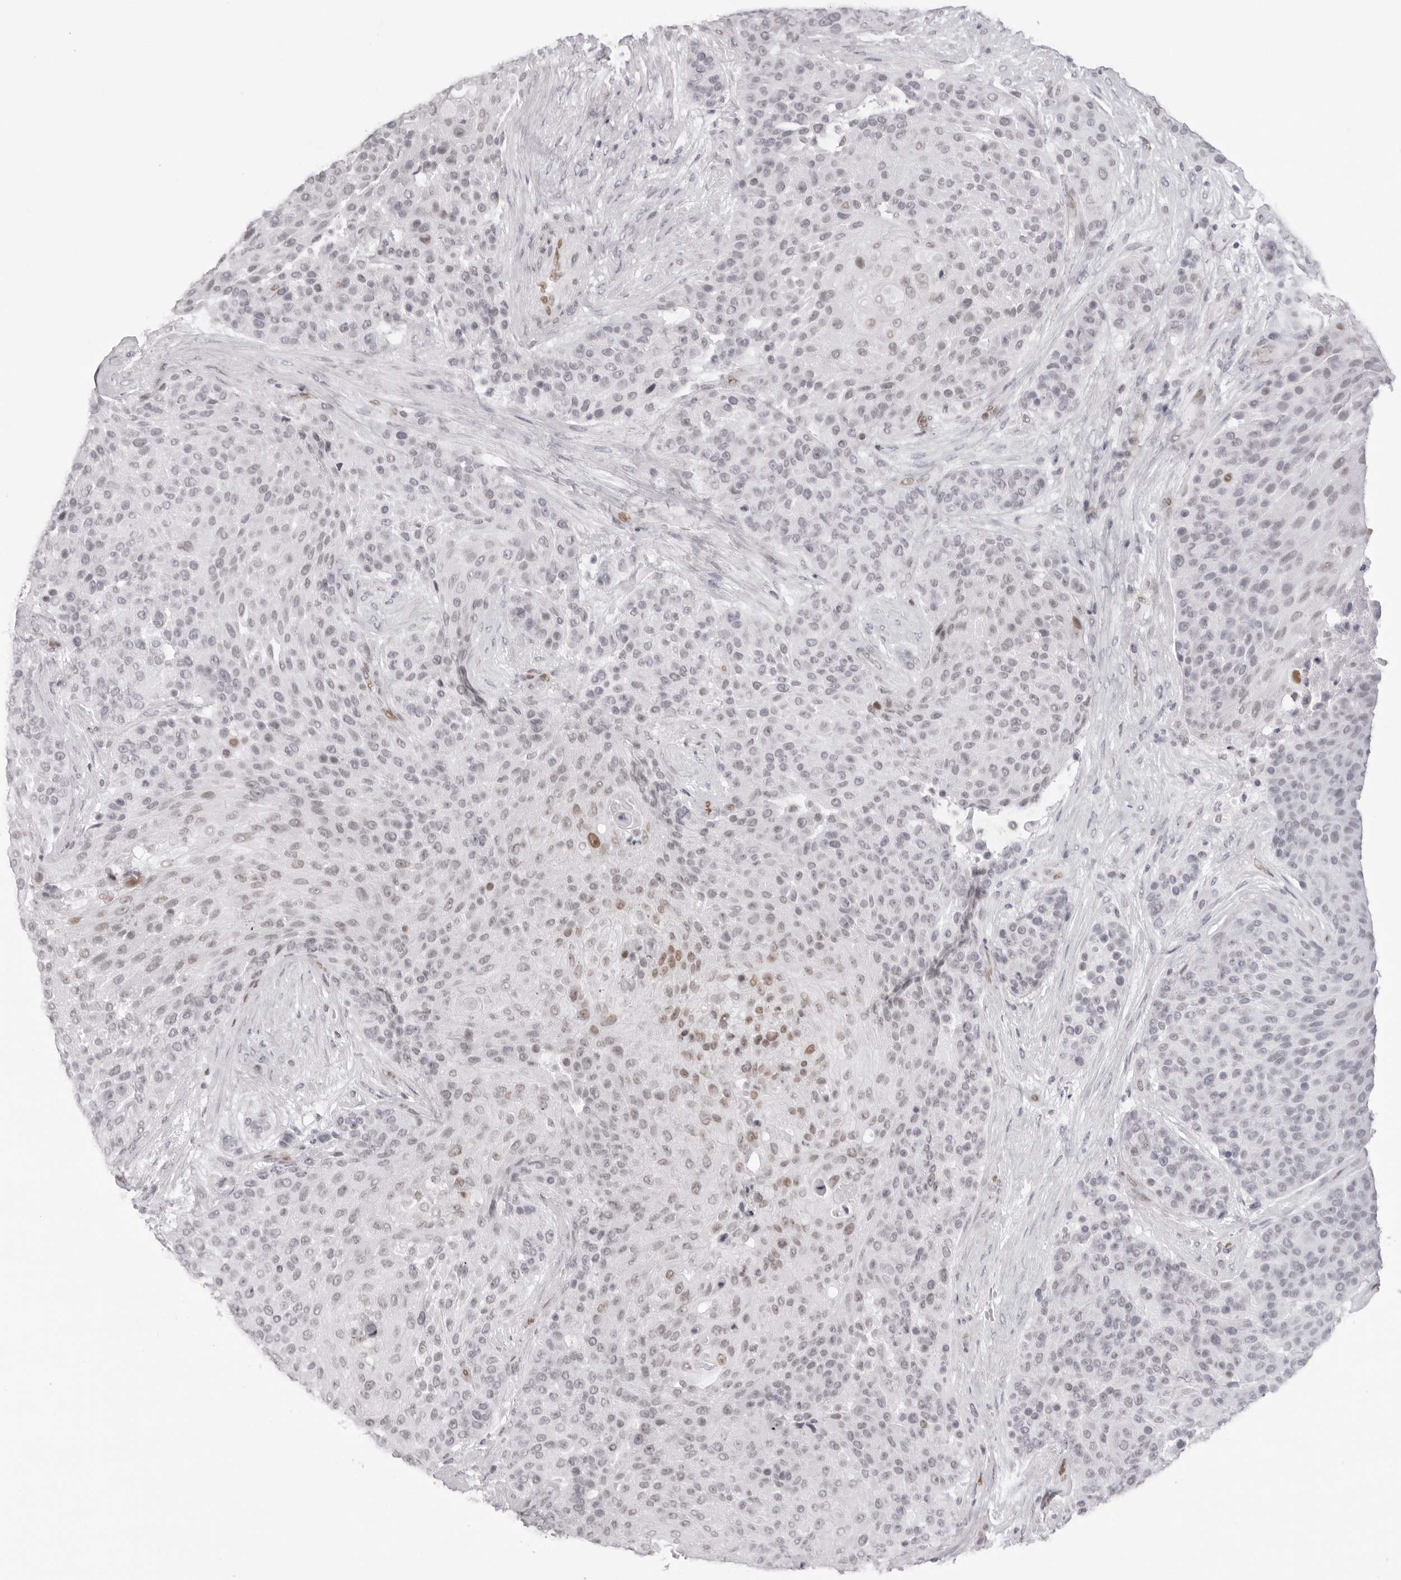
{"staining": {"intensity": "moderate", "quantity": "<25%", "location": "nuclear"}, "tissue": "urothelial cancer", "cell_type": "Tumor cells", "image_type": "cancer", "snomed": [{"axis": "morphology", "description": "Urothelial carcinoma, High grade"}, {"axis": "topography", "description": "Urinary bladder"}], "caption": "A brown stain highlights moderate nuclear positivity of a protein in human urothelial cancer tumor cells.", "gene": "MAFK", "patient": {"sex": "female", "age": 63}}